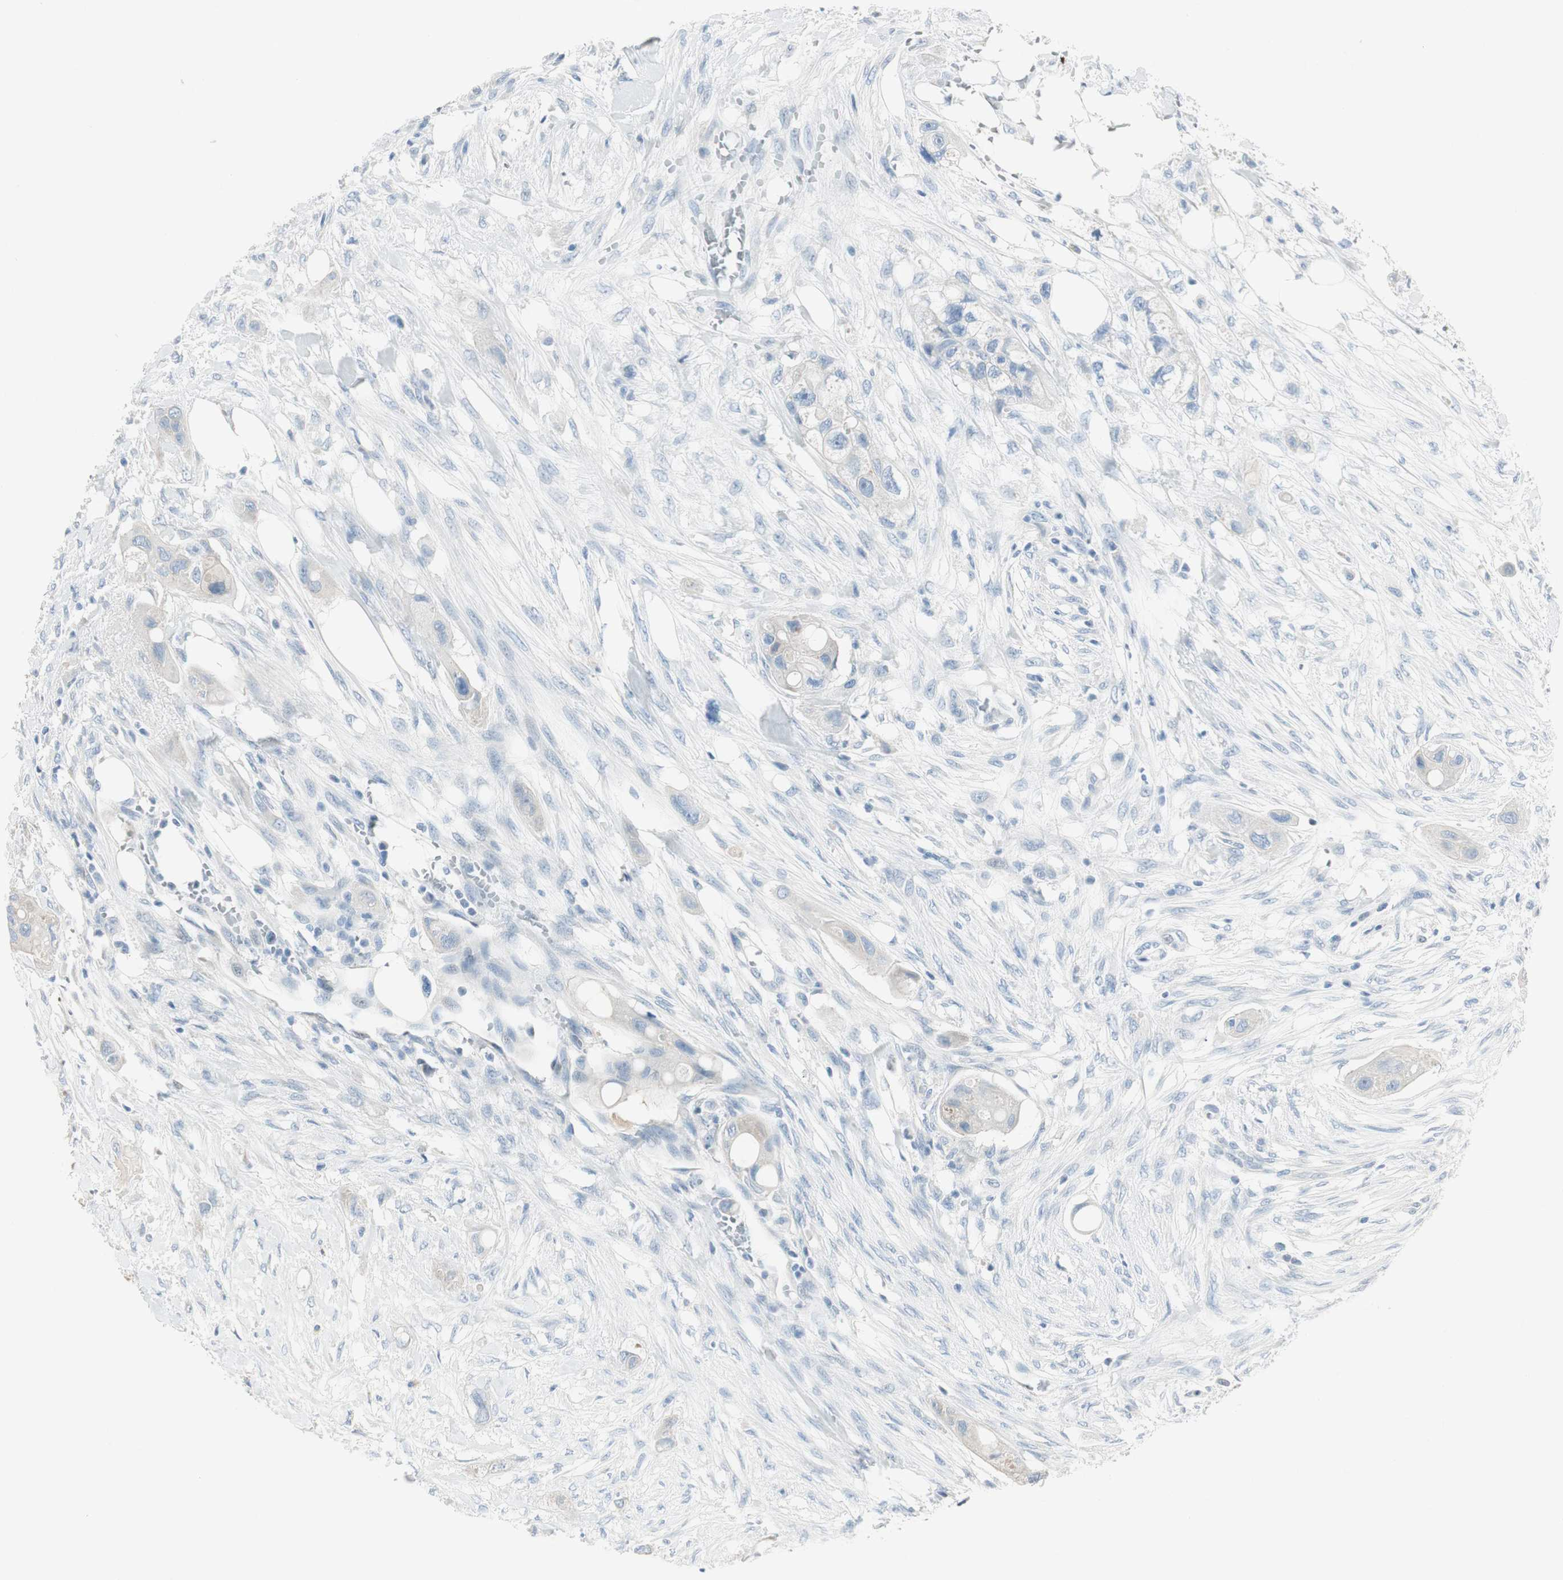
{"staining": {"intensity": "negative", "quantity": "none", "location": "none"}, "tissue": "colorectal cancer", "cell_type": "Tumor cells", "image_type": "cancer", "snomed": [{"axis": "morphology", "description": "Adenocarcinoma, NOS"}, {"axis": "topography", "description": "Colon"}], "caption": "Protein analysis of colorectal cancer exhibits no significant staining in tumor cells.", "gene": "SPINK4", "patient": {"sex": "female", "age": 57}}